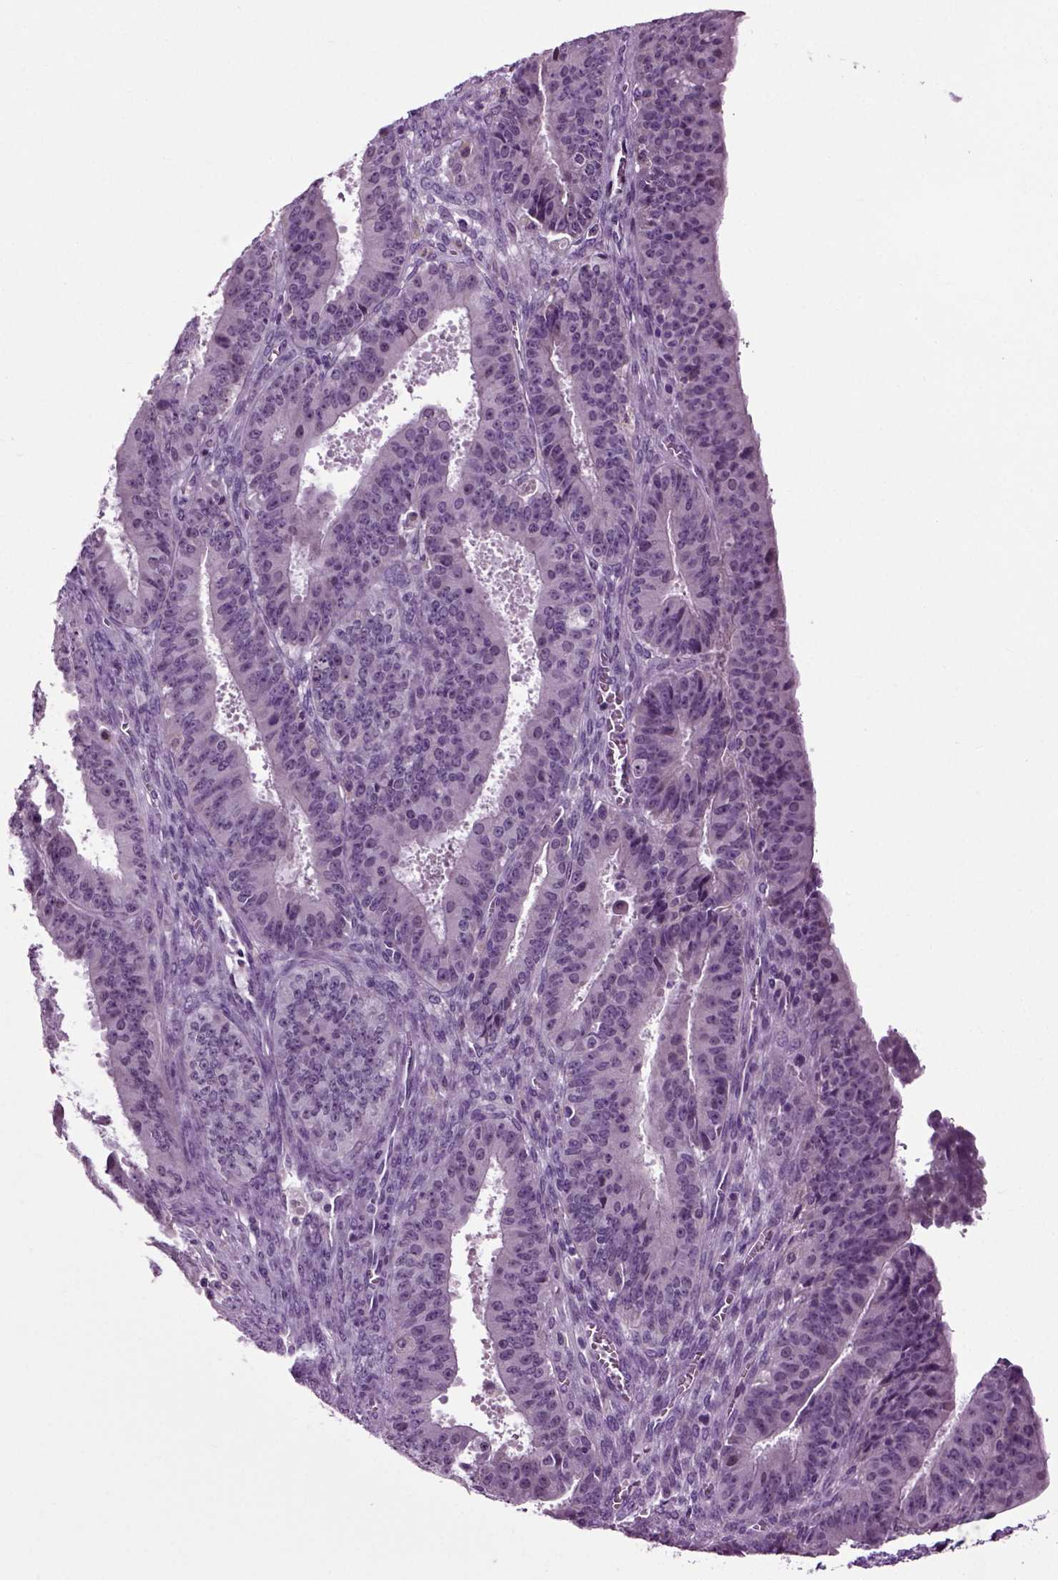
{"staining": {"intensity": "negative", "quantity": "none", "location": "none"}, "tissue": "ovarian cancer", "cell_type": "Tumor cells", "image_type": "cancer", "snomed": [{"axis": "morphology", "description": "Carcinoma, endometroid"}, {"axis": "topography", "description": "Ovary"}], "caption": "The micrograph shows no significant expression in tumor cells of ovarian cancer (endometroid carcinoma).", "gene": "SPATA17", "patient": {"sex": "female", "age": 42}}